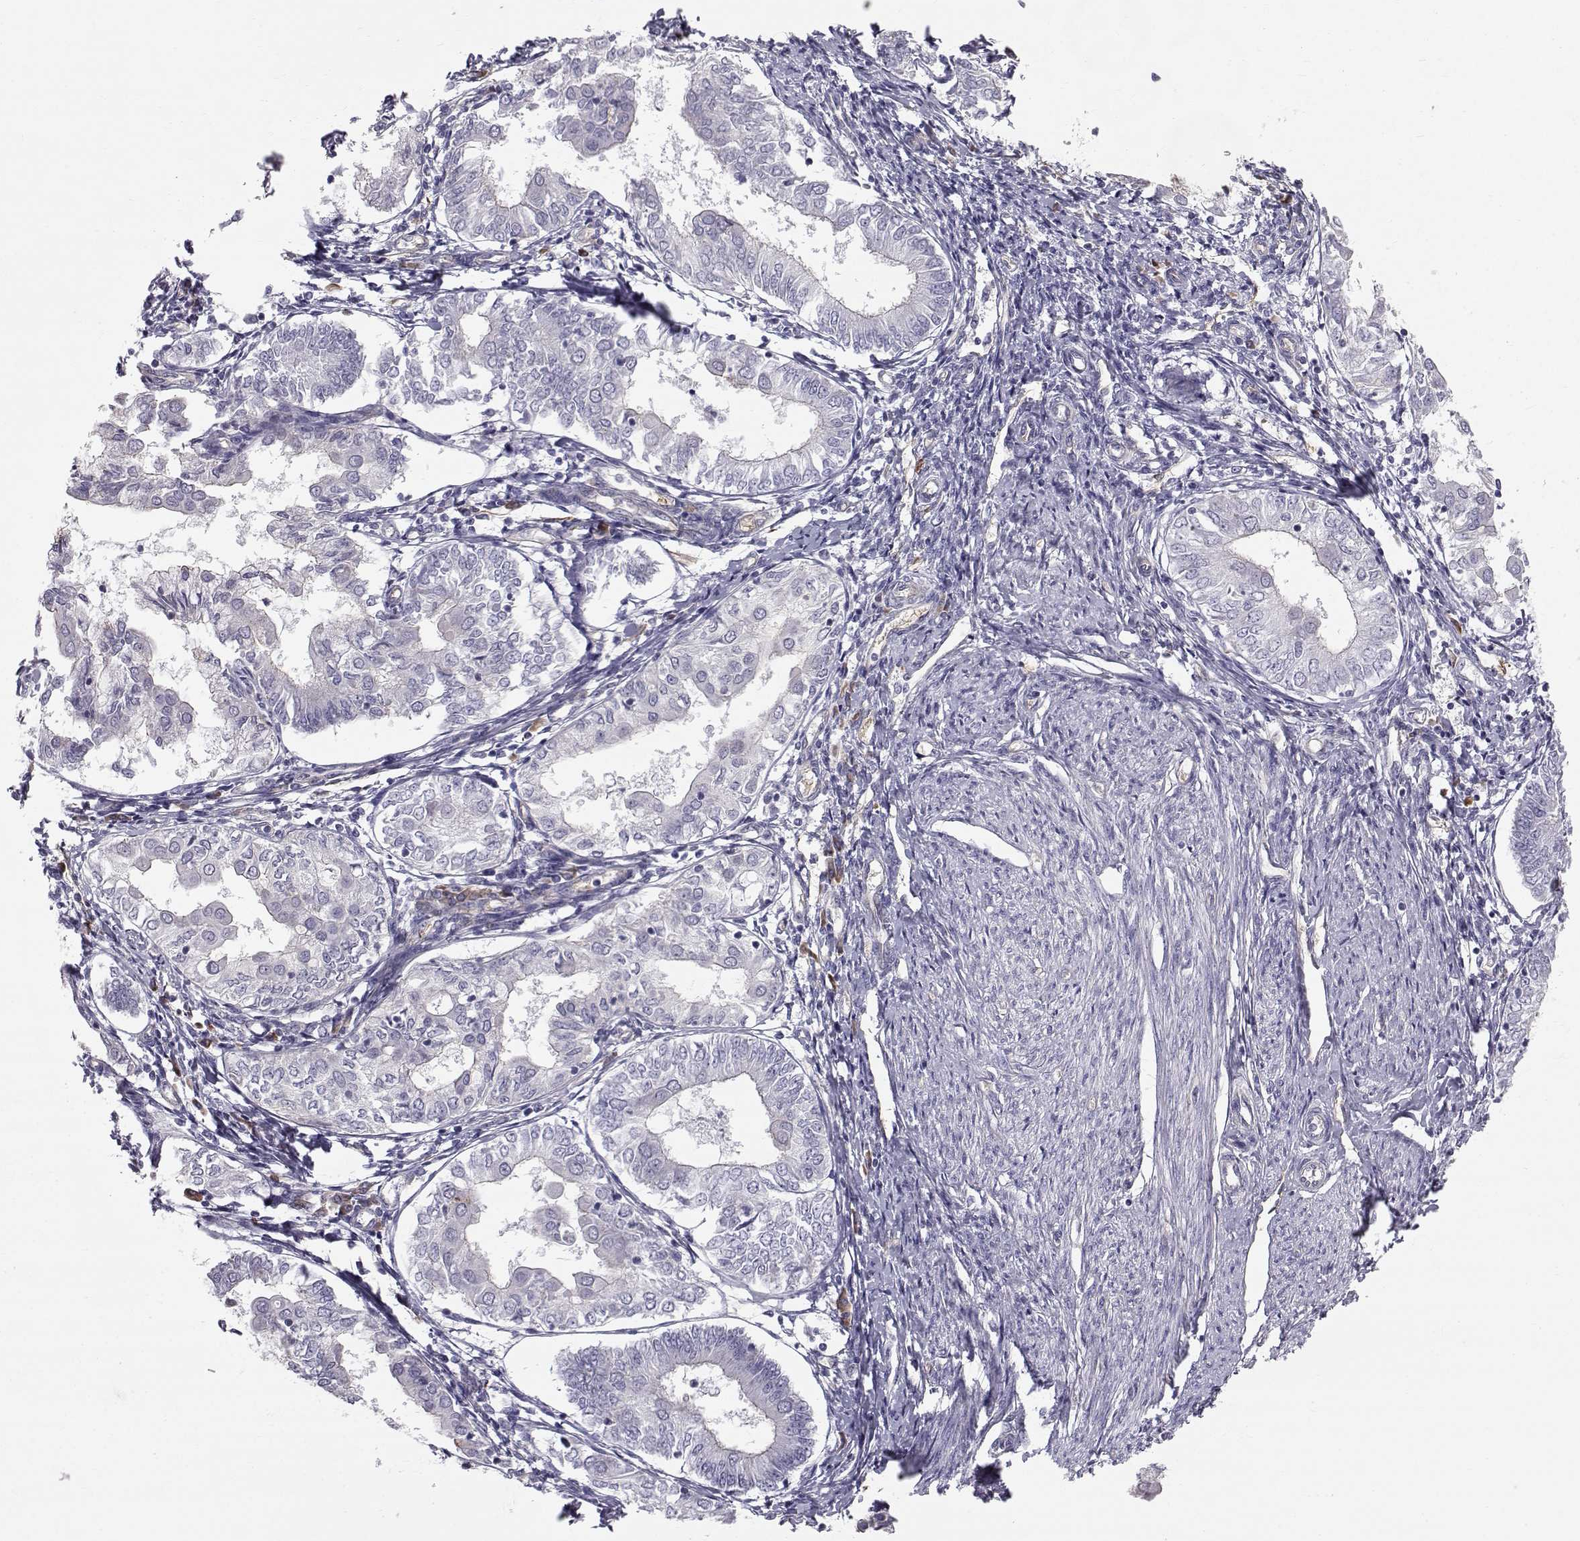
{"staining": {"intensity": "weak", "quantity": "<25%", "location": "cytoplasmic/membranous"}, "tissue": "endometrial cancer", "cell_type": "Tumor cells", "image_type": "cancer", "snomed": [{"axis": "morphology", "description": "Adenocarcinoma, NOS"}, {"axis": "topography", "description": "Endometrium"}], "caption": "DAB (3,3'-diaminobenzidine) immunohistochemical staining of endometrial cancer (adenocarcinoma) demonstrates no significant positivity in tumor cells. Nuclei are stained in blue.", "gene": "QPCT", "patient": {"sex": "female", "age": 68}}